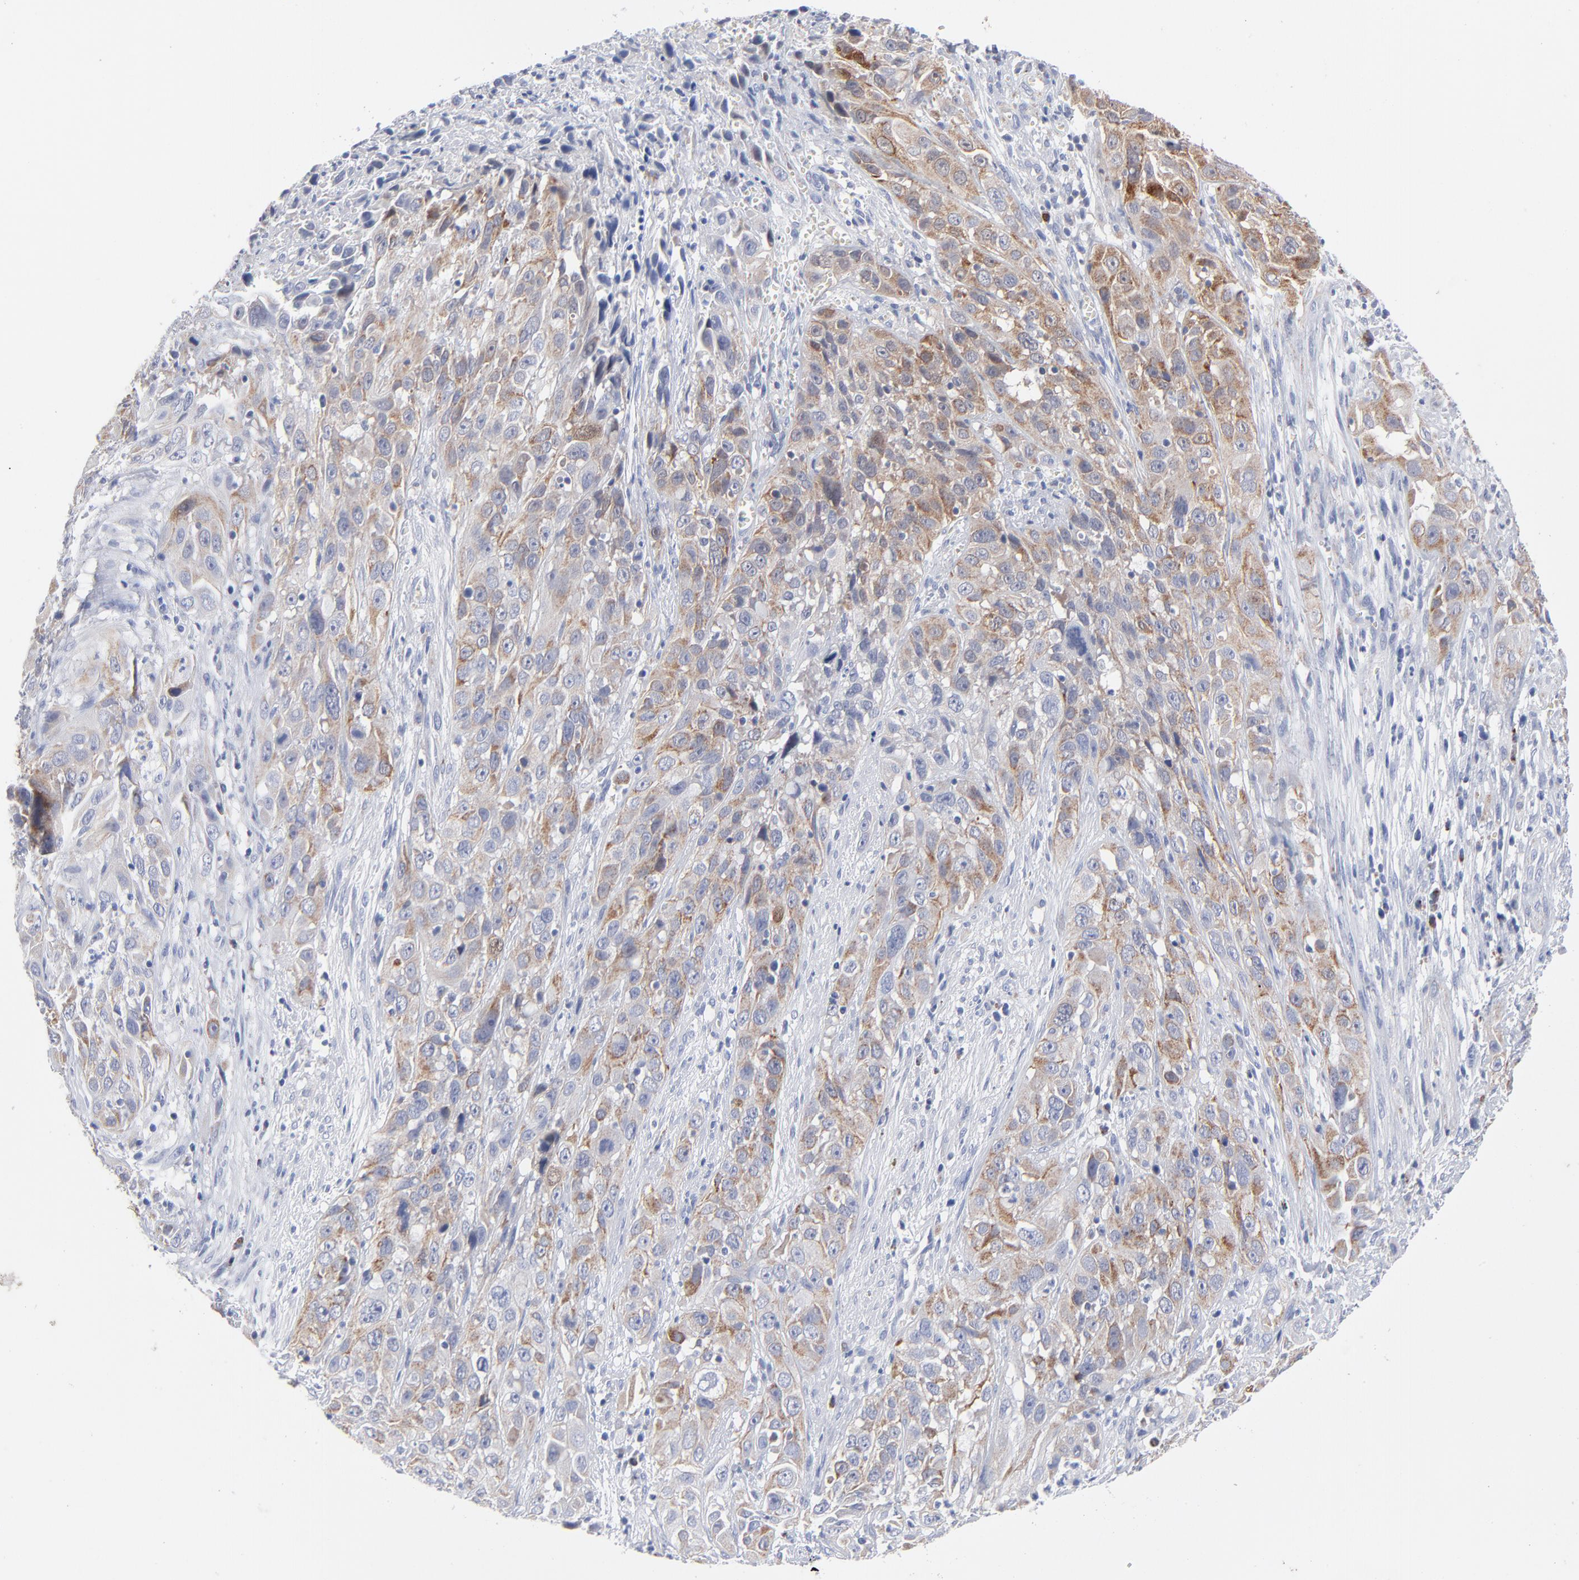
{"staining": {"intensity": "weak", "quantity": "<25%", "location": "cytoplasmic/membranous"}, "tissue": "cervical cancer", "cell_type": "Tumor cells", "image_type": "cancer", "snomed": [{"axis": "morphology", "description": "Squamous cell carcinoma, NOS"}, {"axis": "topography", "description": "Cervix"}], "caption": "Immunohistochemistry (IHC) micrograph of human cervical cancer stained for a protein (brown), which reveals no positivity in tumor cells.", "gene": "CHCHD10", "patient": {"sex": "female", "age": 32}}